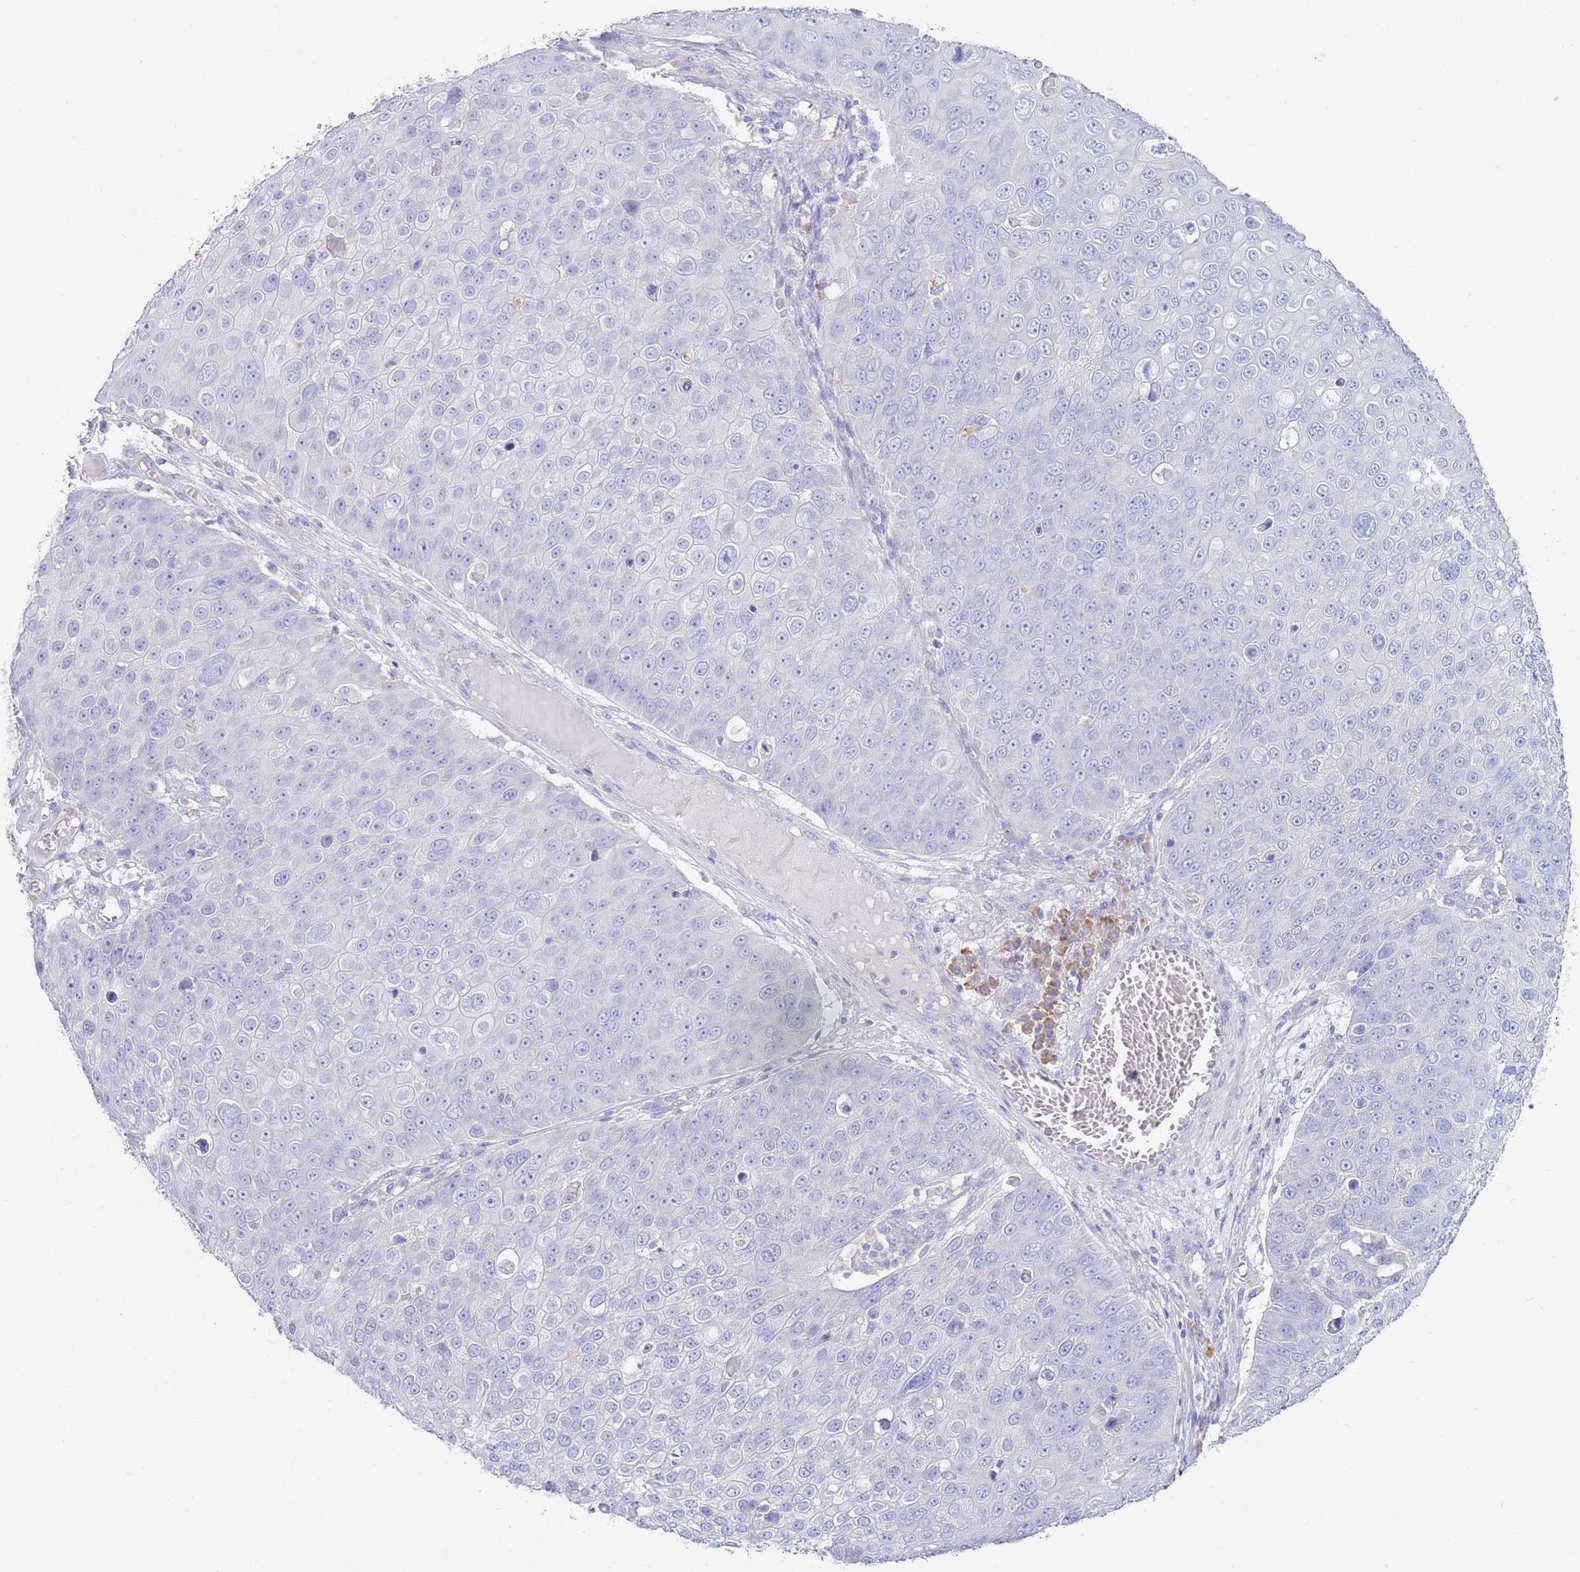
{"staining": {"intensity": "negative", "quantity": "none", "location": "none"}, "tissue": "skin cancer", "cell_type": "Tumor cells", "image_type": "cancer", "snomed": [{"axis": "morphology", "description": "Squamous cell carcinoma, NOS"}, {"axis": "topography", "description": "Skin"}], "caption": "This is a photomicrograph of immunohistochemistry (IHC) staining of squamous cell carcinoma (skin), which shows no staining in tumor cells.", "gene": "CCDC149", "patient": {"sex": "male", "age": 71}}